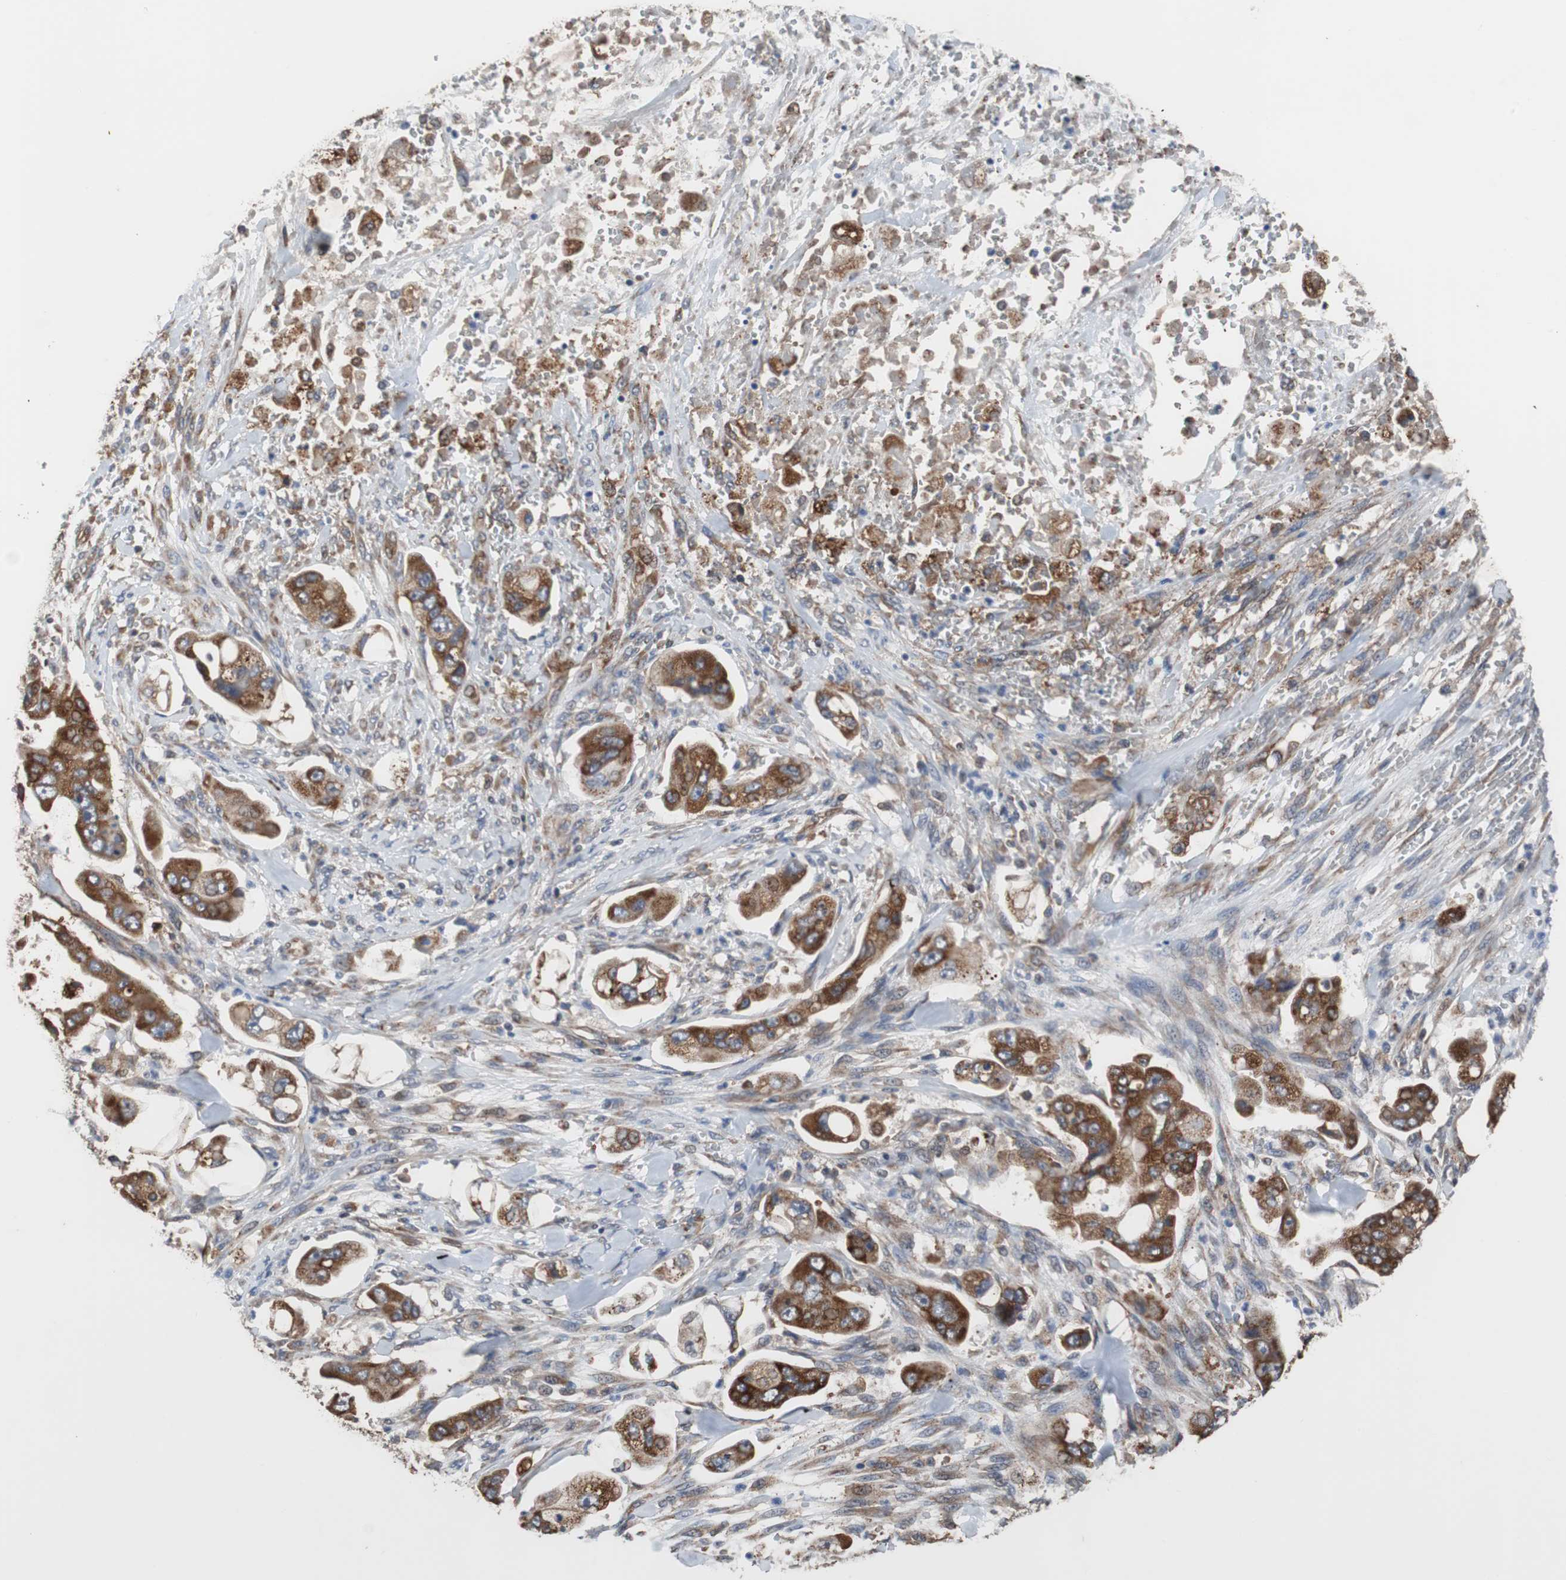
{"staining": {"intensity": "strong", "quantity": ">75%", "location": "cytoplasmic/membranous"}, "tissue": "stomach cancer", "cell_type": "Tumor cells", "image_type": "cancer", "snomed": [{"axis": "morphology", "description": "Adenocarcinoma, NOS"}, {"axis": "topography", "description": "Stomach"}], "caption": "High-power microscopy captured an IHC image of stomach adenocarcinoma, revealing strong cytoplasmic/membranous positivity in about >75% of tumor cells.", "gene": "USP10", "patient": {"sex": "male", "age": 62}}